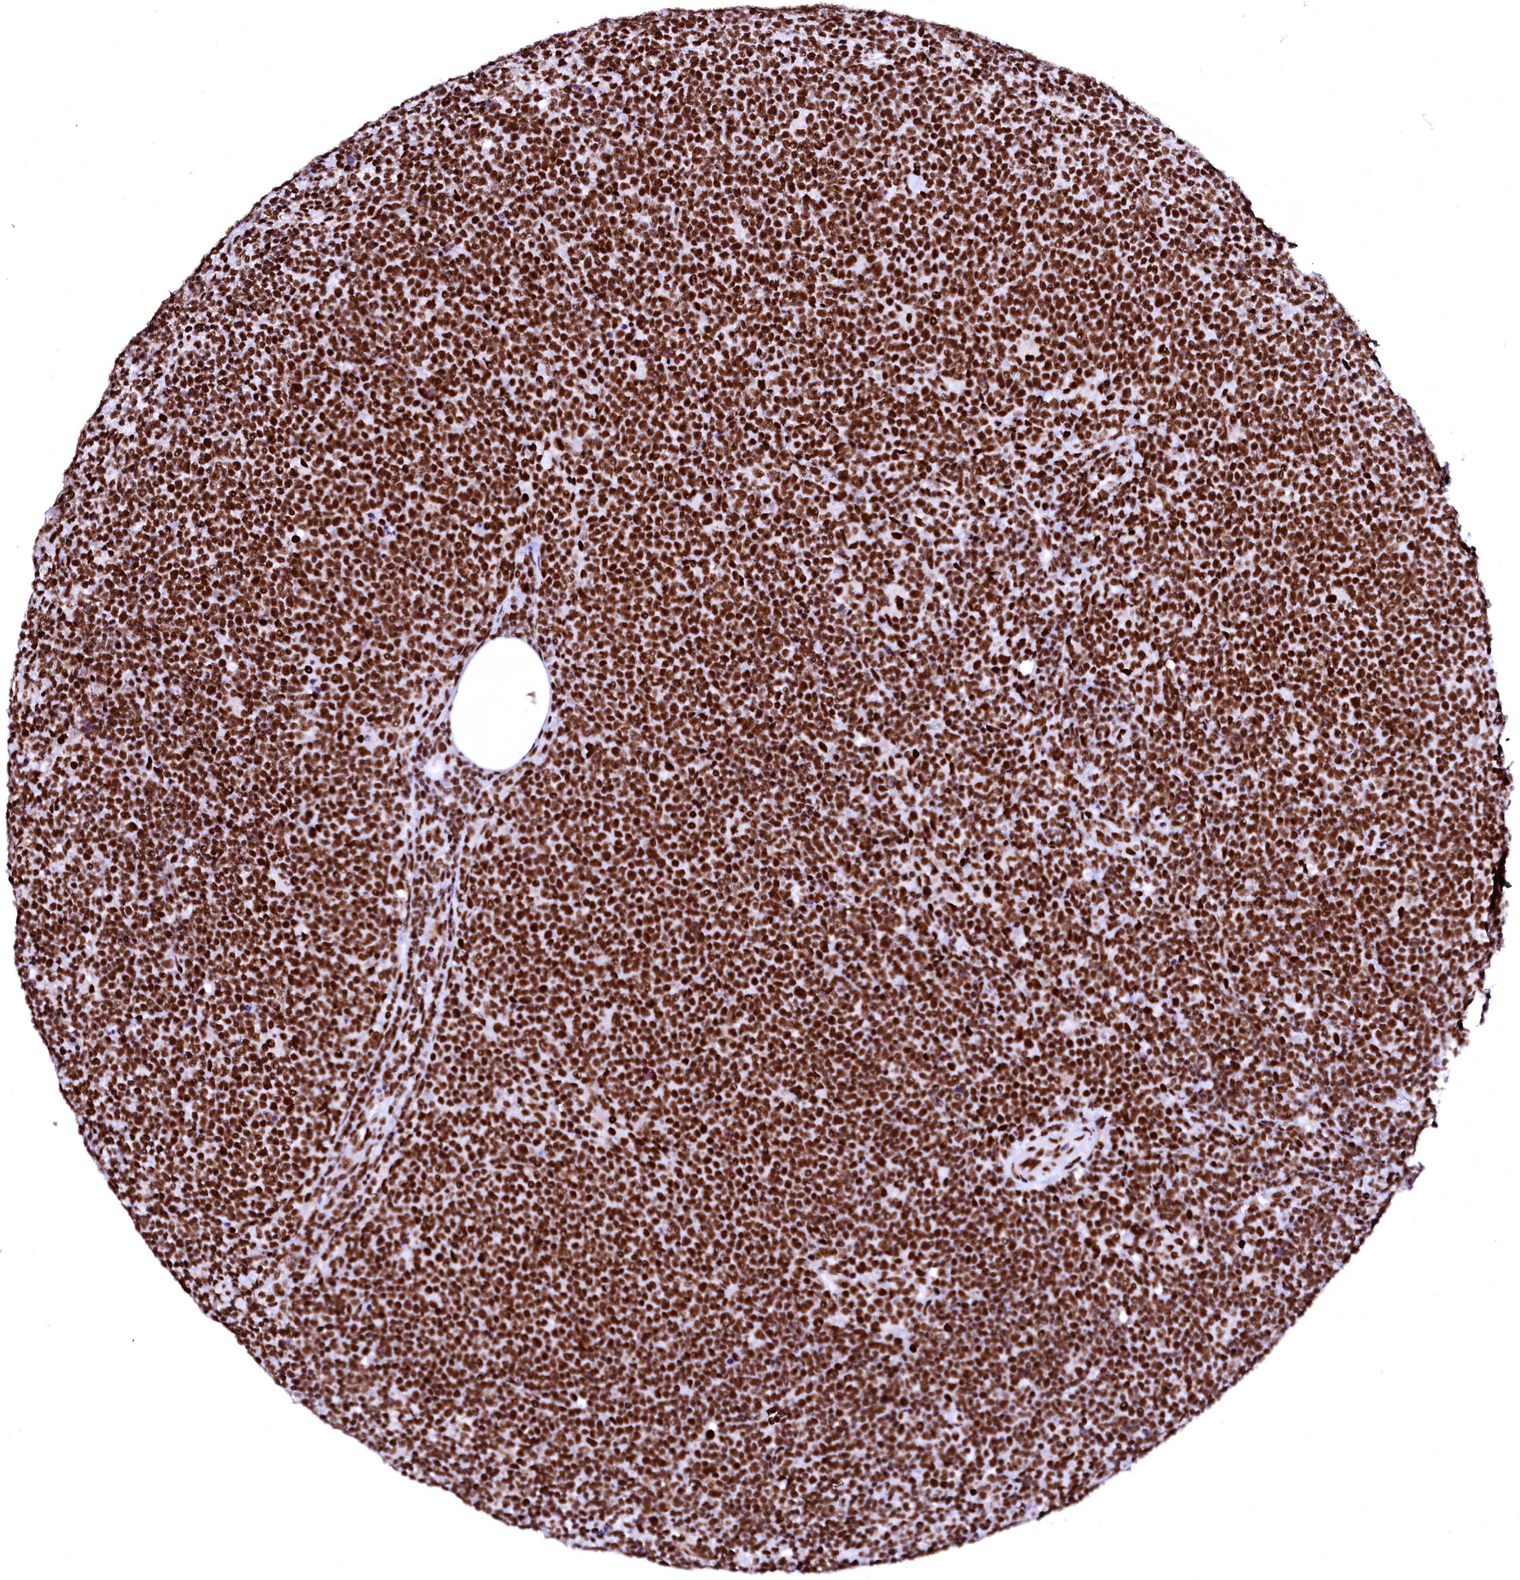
{"staining": {"intensity": "strong", "quantity": ">75%", "location": "nuclear"}, "tissue": "lymphoma", "cell_type": "Tumor cells", "image_type": "cancer", "snomed": [{"axis": "morphology", "description": "Malignant lymphoma, non-Hodgkin's type, High grade"}, {"axis": "topography", "description": "Lymph node"}], "caption": "Immunohistochemical staining of human lymphoma displays strong nuclear protein expression in about >75% of tumor cells. The protein of interest is shown in brown color, while the nuclei are stained blue.", "gene": "CPSF6", "patient": {"sex": "male", "age": 61}}